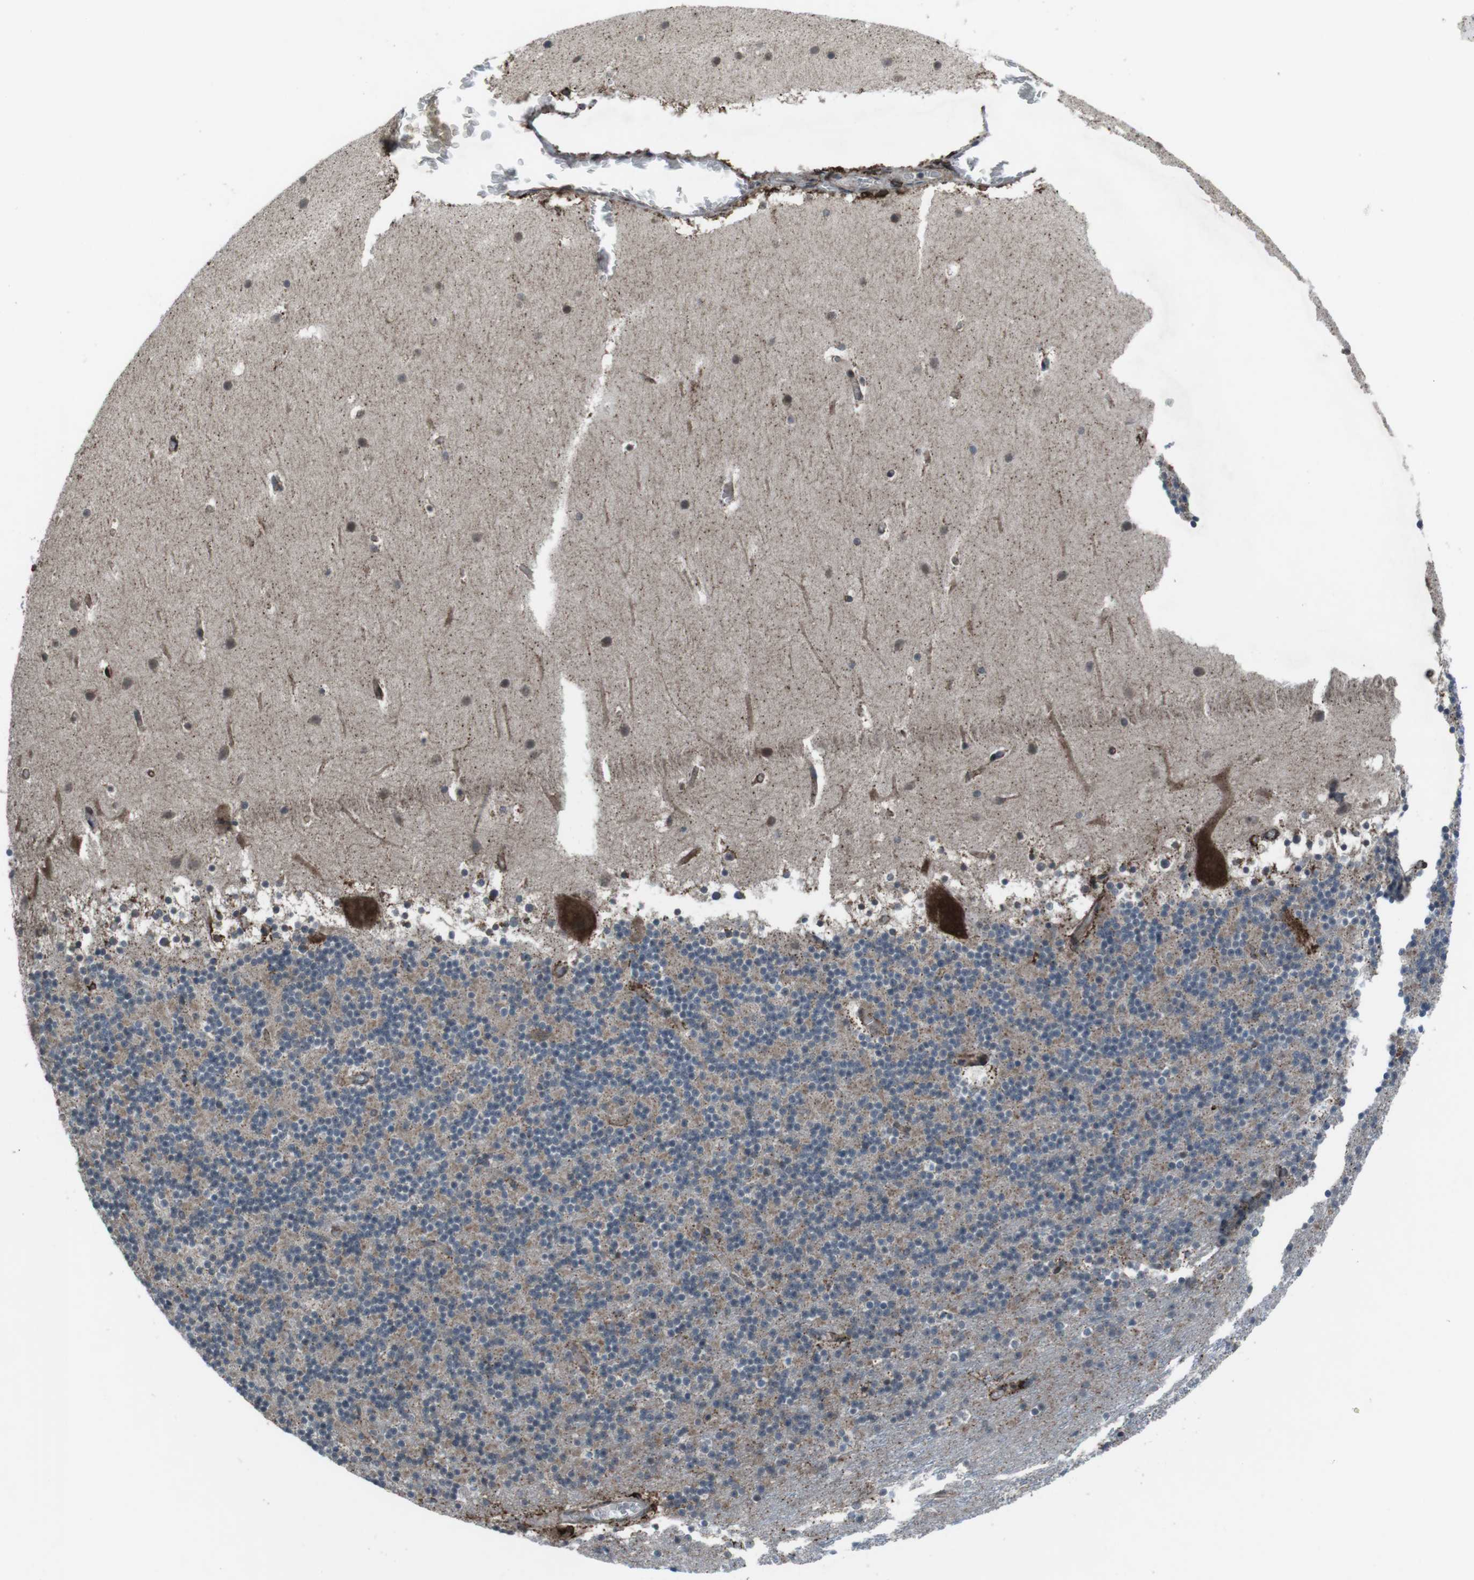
{"staining": {"intensity": "weak", "quantity": ">75%", "location": "cytoplasmic/membranous"}, "tissue": "cerebellum", "cell_type": "Cells in granular layer", "image_type": "normal", "snomed": [{"axis": "morphology", "description": "Normal tissue, NOS"}, {"axis": "topography", "description": "Cerebellum"}], "caption": "Immunohistochemistry (DAB (3,3'-diaminobenzidine)) staining of benign cerebellum displays weak cytoplasmic/membranous protein positivity in about >75% of cells in granular layer. The staining was performed using DAB to visualize the protein expression in brown, while the nuclei were stained in blue with hematoxylin (Magnification: 20x).", "gene": "GDF10", "patient": {"sex": "male", "age": 45}}